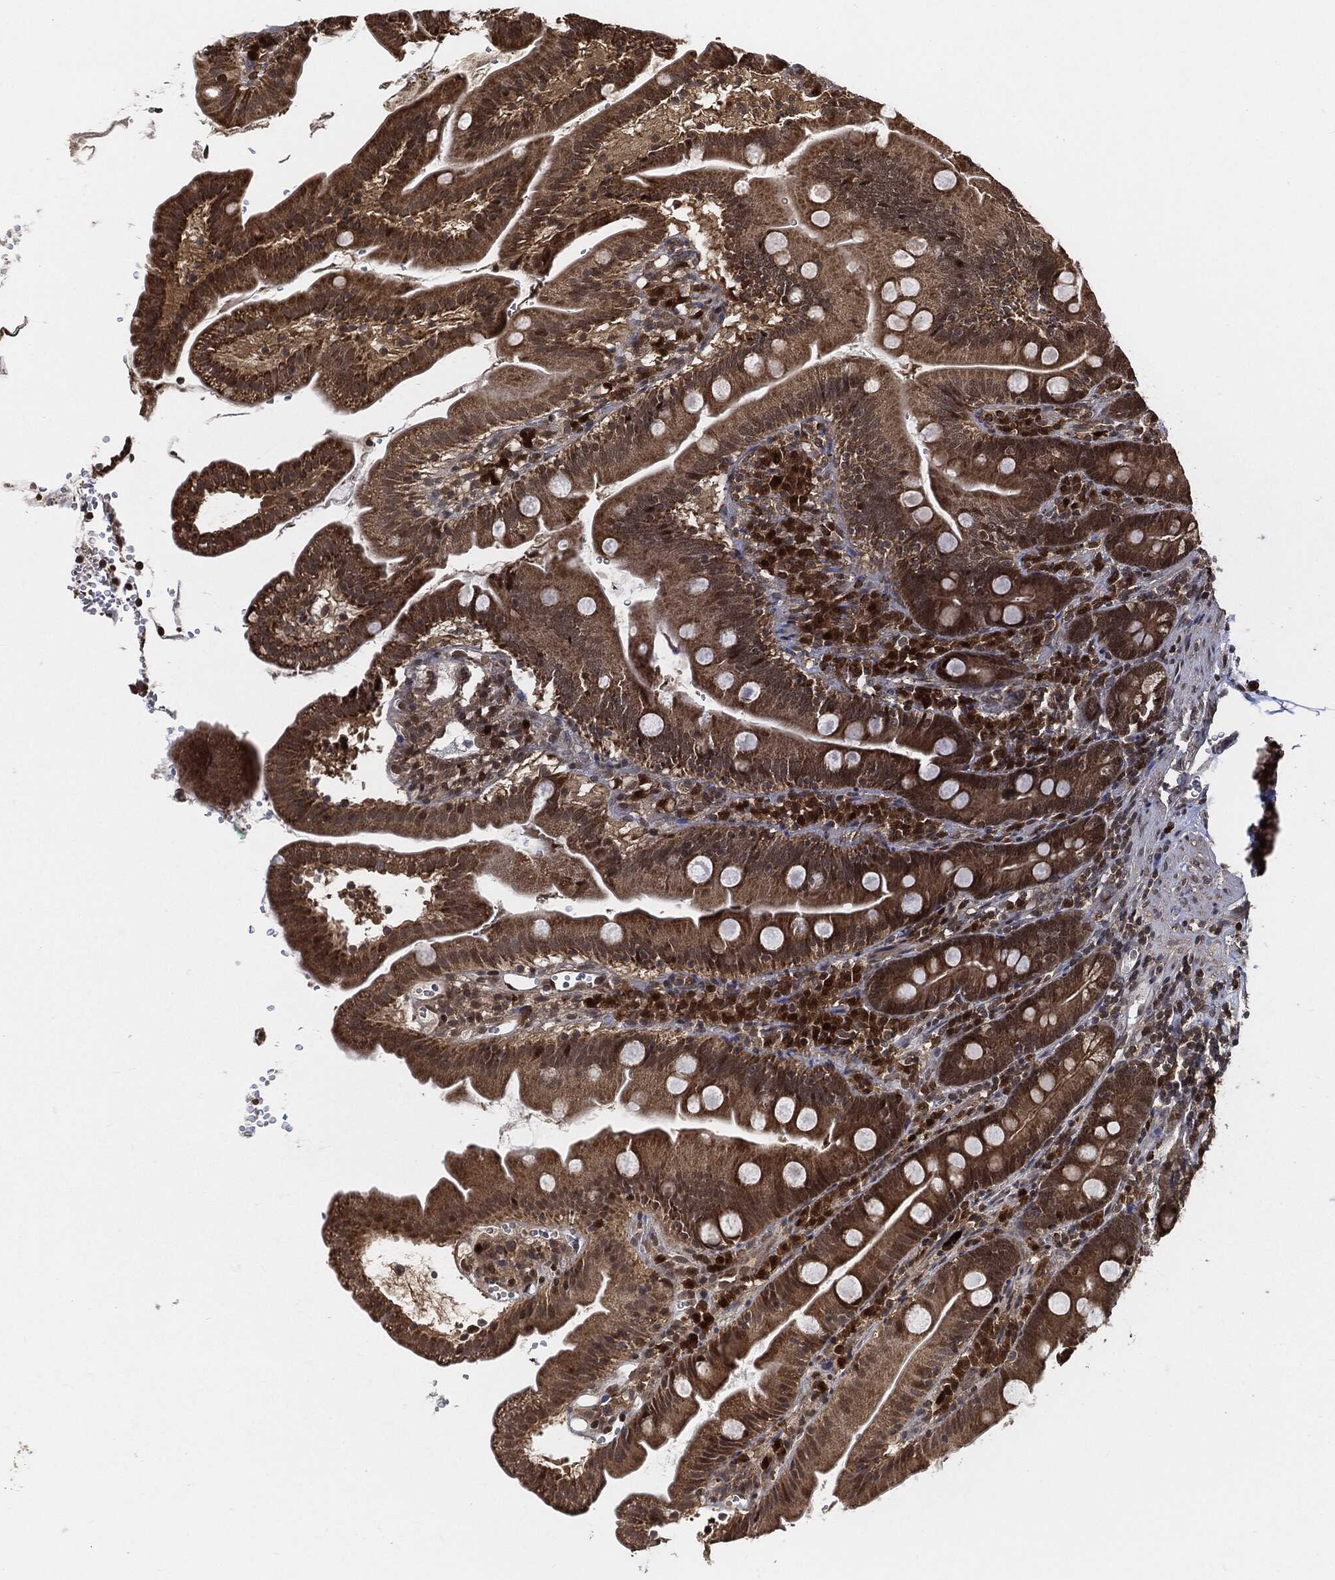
{"staining": {"intensity": "moderate", "quantity": ">75%", "location": "cytoplasmic/membranous"}, "tissue": "duodenum", "cell_type": "Glandular cells", "image_type": "normal", "snomed": [{"axis": "morphology", "description": "Normal tissue, NOS"}, {"axis": "topography", "description": "Duodenum"}], "caption": "Normal duodenum shows moderate cytoplasmic/membranous expression in about >75% of glandular cells, visualized by immunohistochemistry.", "gene": "CUTA", "patient": {"sex": "female", "age": 67}}